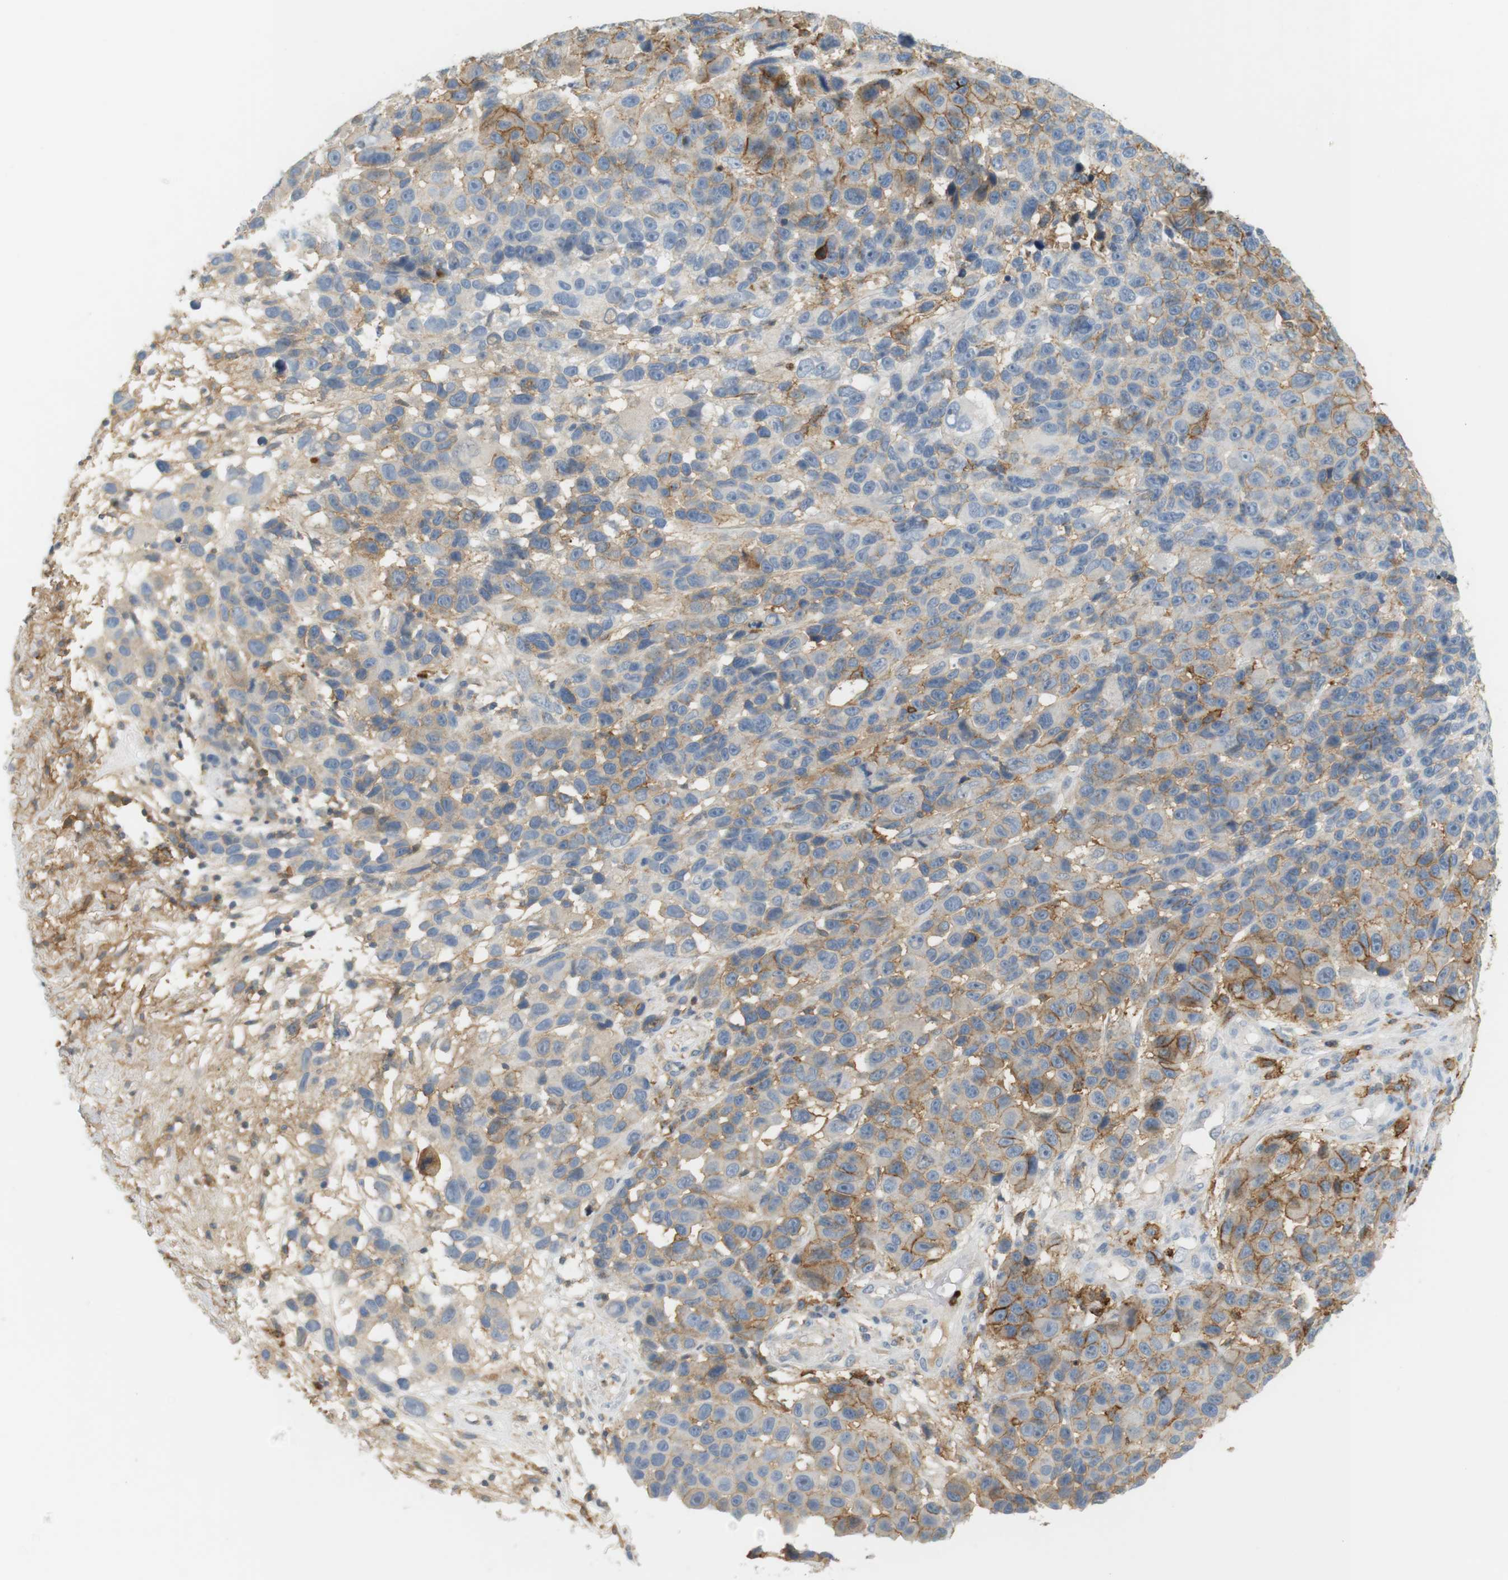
{"staining": {"intensity": "moderate", "quantity": "25%-75%", "location": "cytoplasmic/membranous"}, "tissue": "melanoma", "cell_type": "Tumor cells", "image_type": "cancer", "snomed": [{"axis": "morphology", "description": "Malignant melanoma, NOS"}, {"axis": "topography", "description": "Skin"}], "caption": "Moderate cytoplasmic/membranous expression is seen in about 25%-75% of tumor cells in melanoma. Nuclei are stained in blue.", "gene": "SIRPA", "patient": {"sex": "male", "age": 53}}